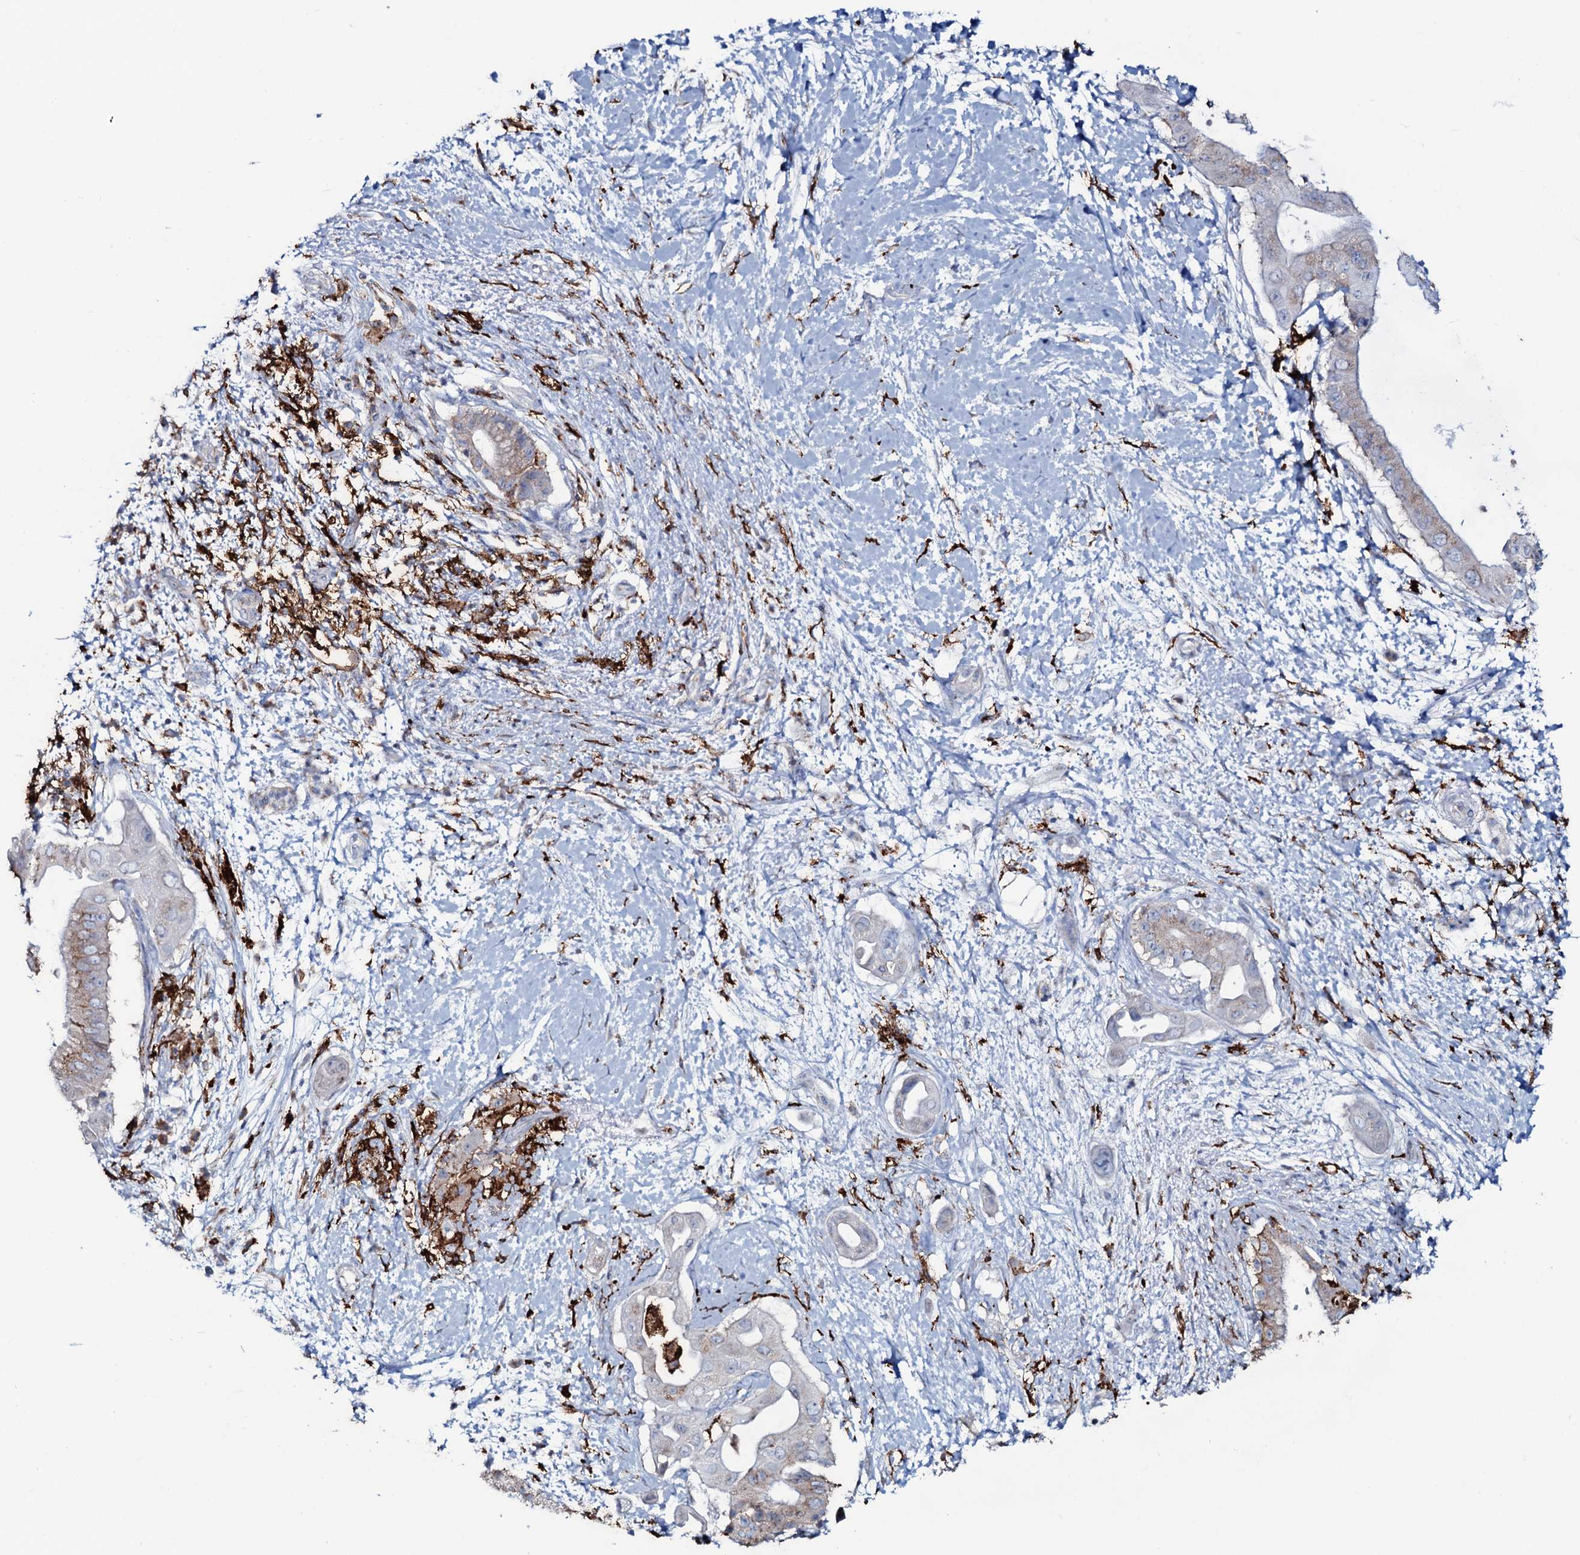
{"staining": {"intensity": "weak", "quantity": "<25%", "location": "cytoplasmic/membranous"}, "tissue": "pancreatic cancer", "cell_type": "Tumor cells", "image_type": "cancer", "snomed": [{"axis": "morphology", "description": "Adenocarcinoma, NOS"}, {"axis": "topography", "description": "Pancreas"}], "caption": "This is a histopathology image of immunohistochemistry staining of pancreatic cancer, which shows no expression in tumor cells.", "gene": "OSBPL2", "patient": {"sex": "male", "age": 68}}